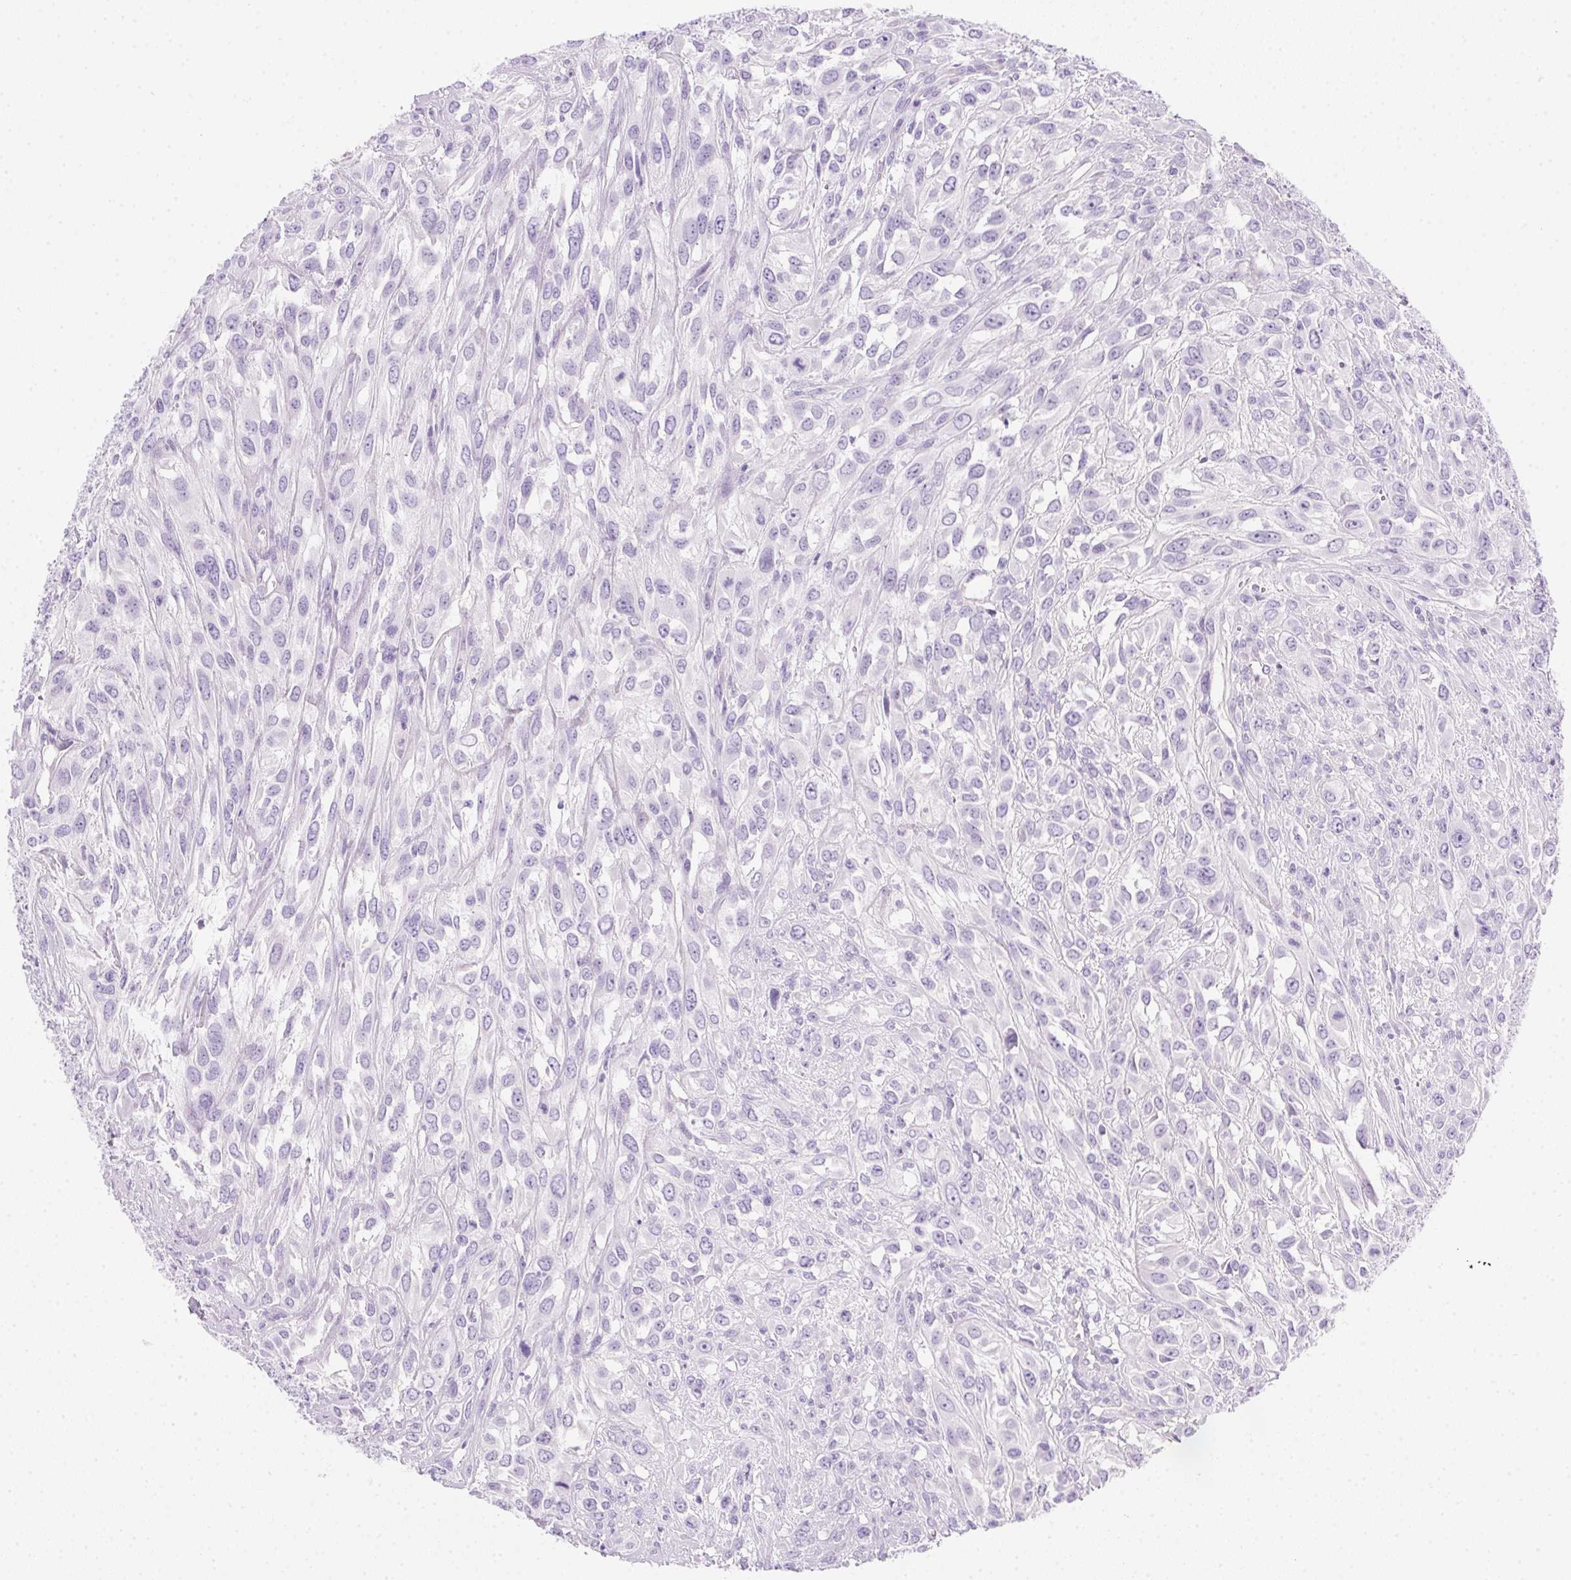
{"staining": {"intensity": "negative", "quantity": "none", "location": "none"}, "tissue": "urothelial cancer", "cell_type": "Tumor cells", "image_type": "cancer", "snomed": [{"axis": "morphology", "description": "Urothelial carcinoma, High grade"}, {"axis": "topography", "description": "Urinary bladder"}], "caption": "Histopathology image shows no significant protein positivity in tumor cells of urothelial carcinoma (high-grade).", "gene": "SPACA5B", "patient": {"sex": "male", "age": 67}}